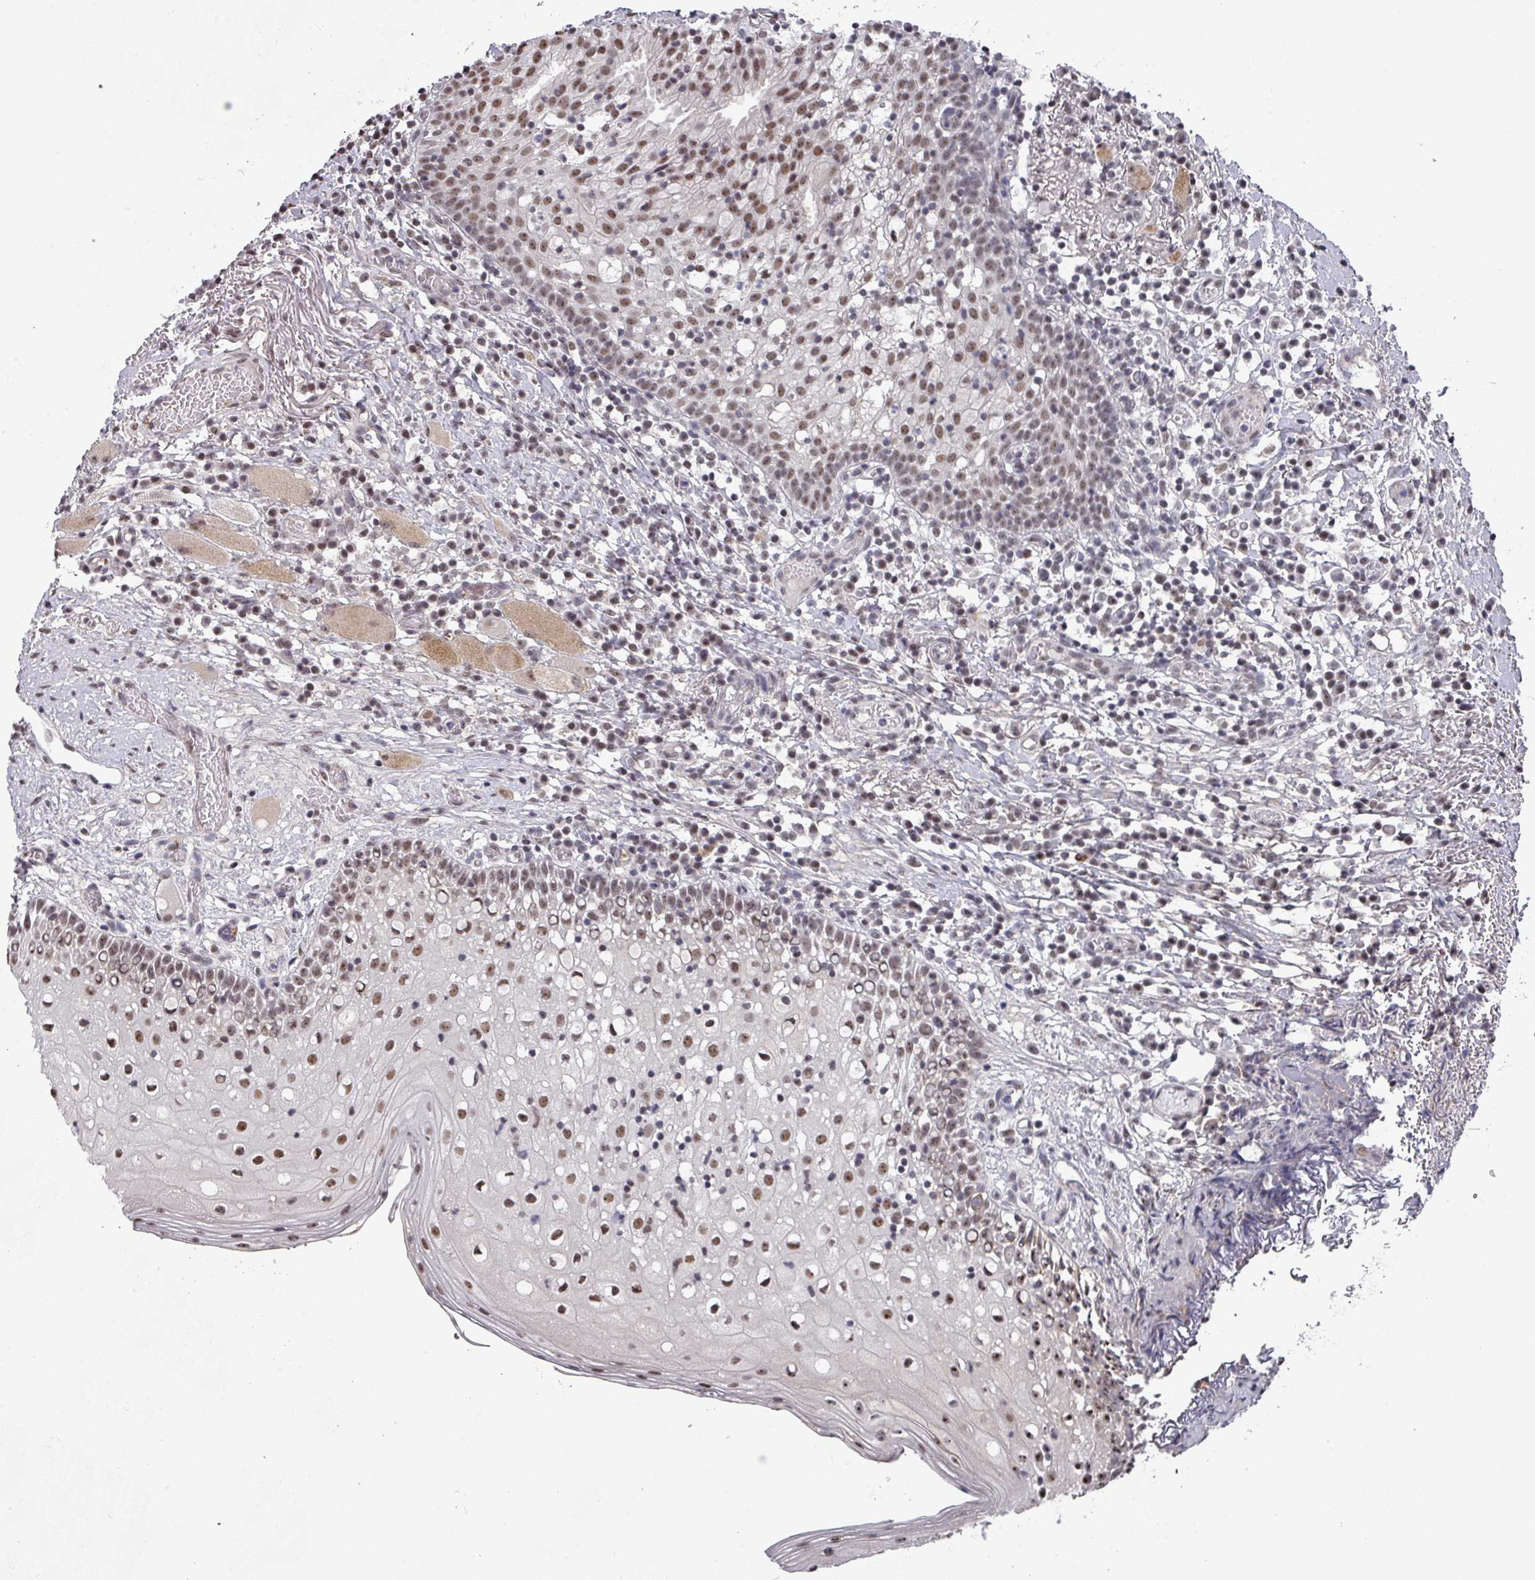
{"staining": {"intensity": "moderate", "quantity": ">75%", "location": "nuclear"}, "tissue": "oral mucosa", "cell_type": "Squamous epithelial cells", "image_type": "normal", "snomed": [{"axis": "morphology", "description": "Normal tissue, NOS"}, {"axis": "topography", "description": "Oral tissue"}], "caption": "Protein staining of normal oral mucosa reveals moderate nuclear staining in about >75% of squamous epithelial cells. Using DAB (3,3'-diaminobenzidine) (brown) and hematoxylin (blue) stains, captured at high magnification using brightfield microscopy.", "gene": "ZNF654", "patient": {"sex": "male", "age": 60}}